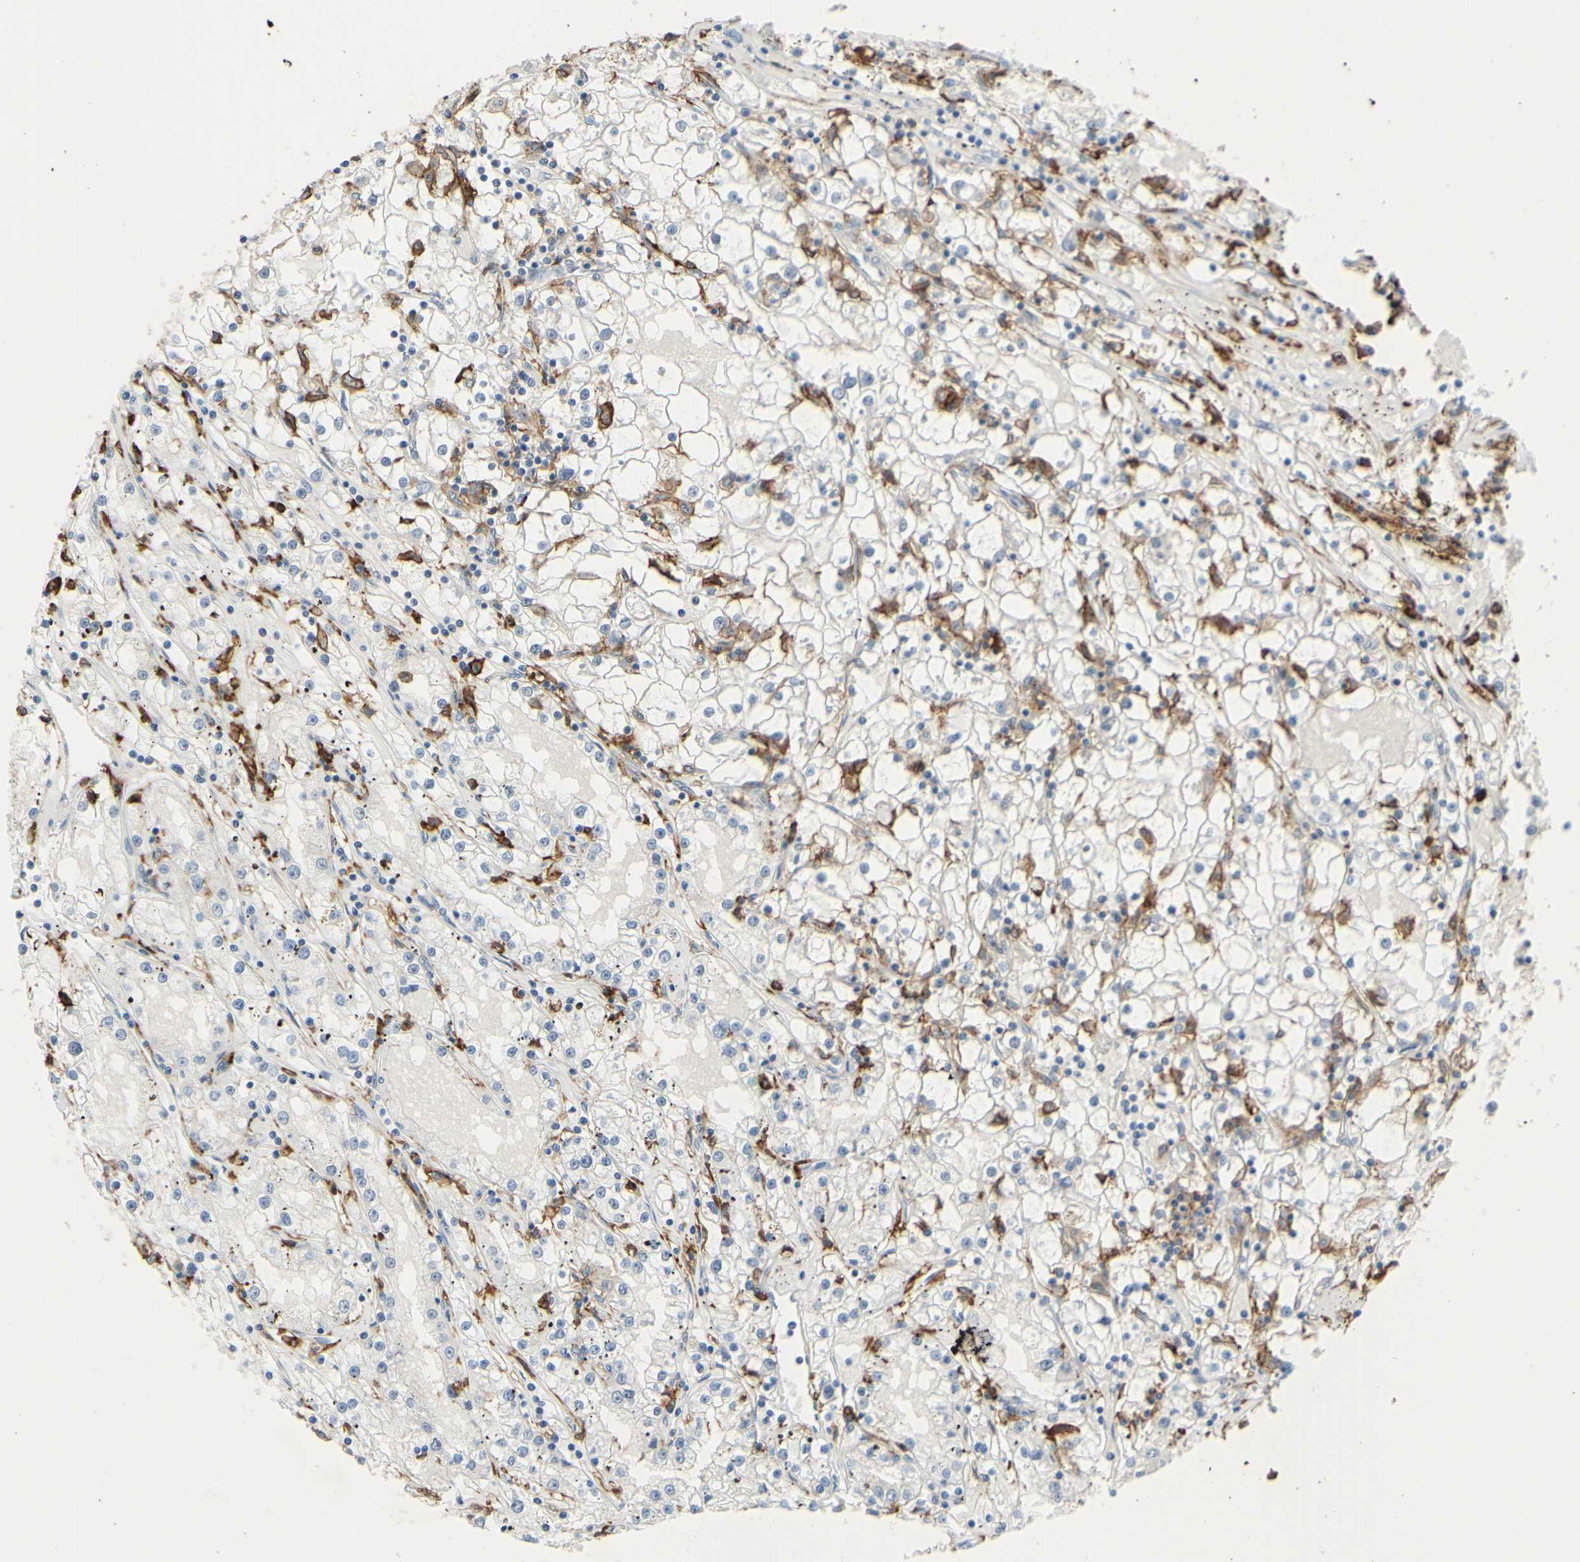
{"staining": {"intensity": "negative", "quantity": "none", "location": "none"}, "tissue": "renal cancer", "cell_type": "Tumor cells", "image_type": "cancer", "snomed": [{"axis": "morphology", "description": "Adenocarcinoma, NOS"}, {"axis": "topography", "description": "Kidney"}], "caption": "Histopathology image shows no protein expression in tumor cells of renal cancer tissue. The staining was performed using DAB (3,3'-diaminobenzidine) to visualize the protein expression in brown, while the nuclei were stained in blue with hematoxylin (Magnification: 20x).", "gene": "FCGR2A", "patient": {"sex": "male", "age": 56}}